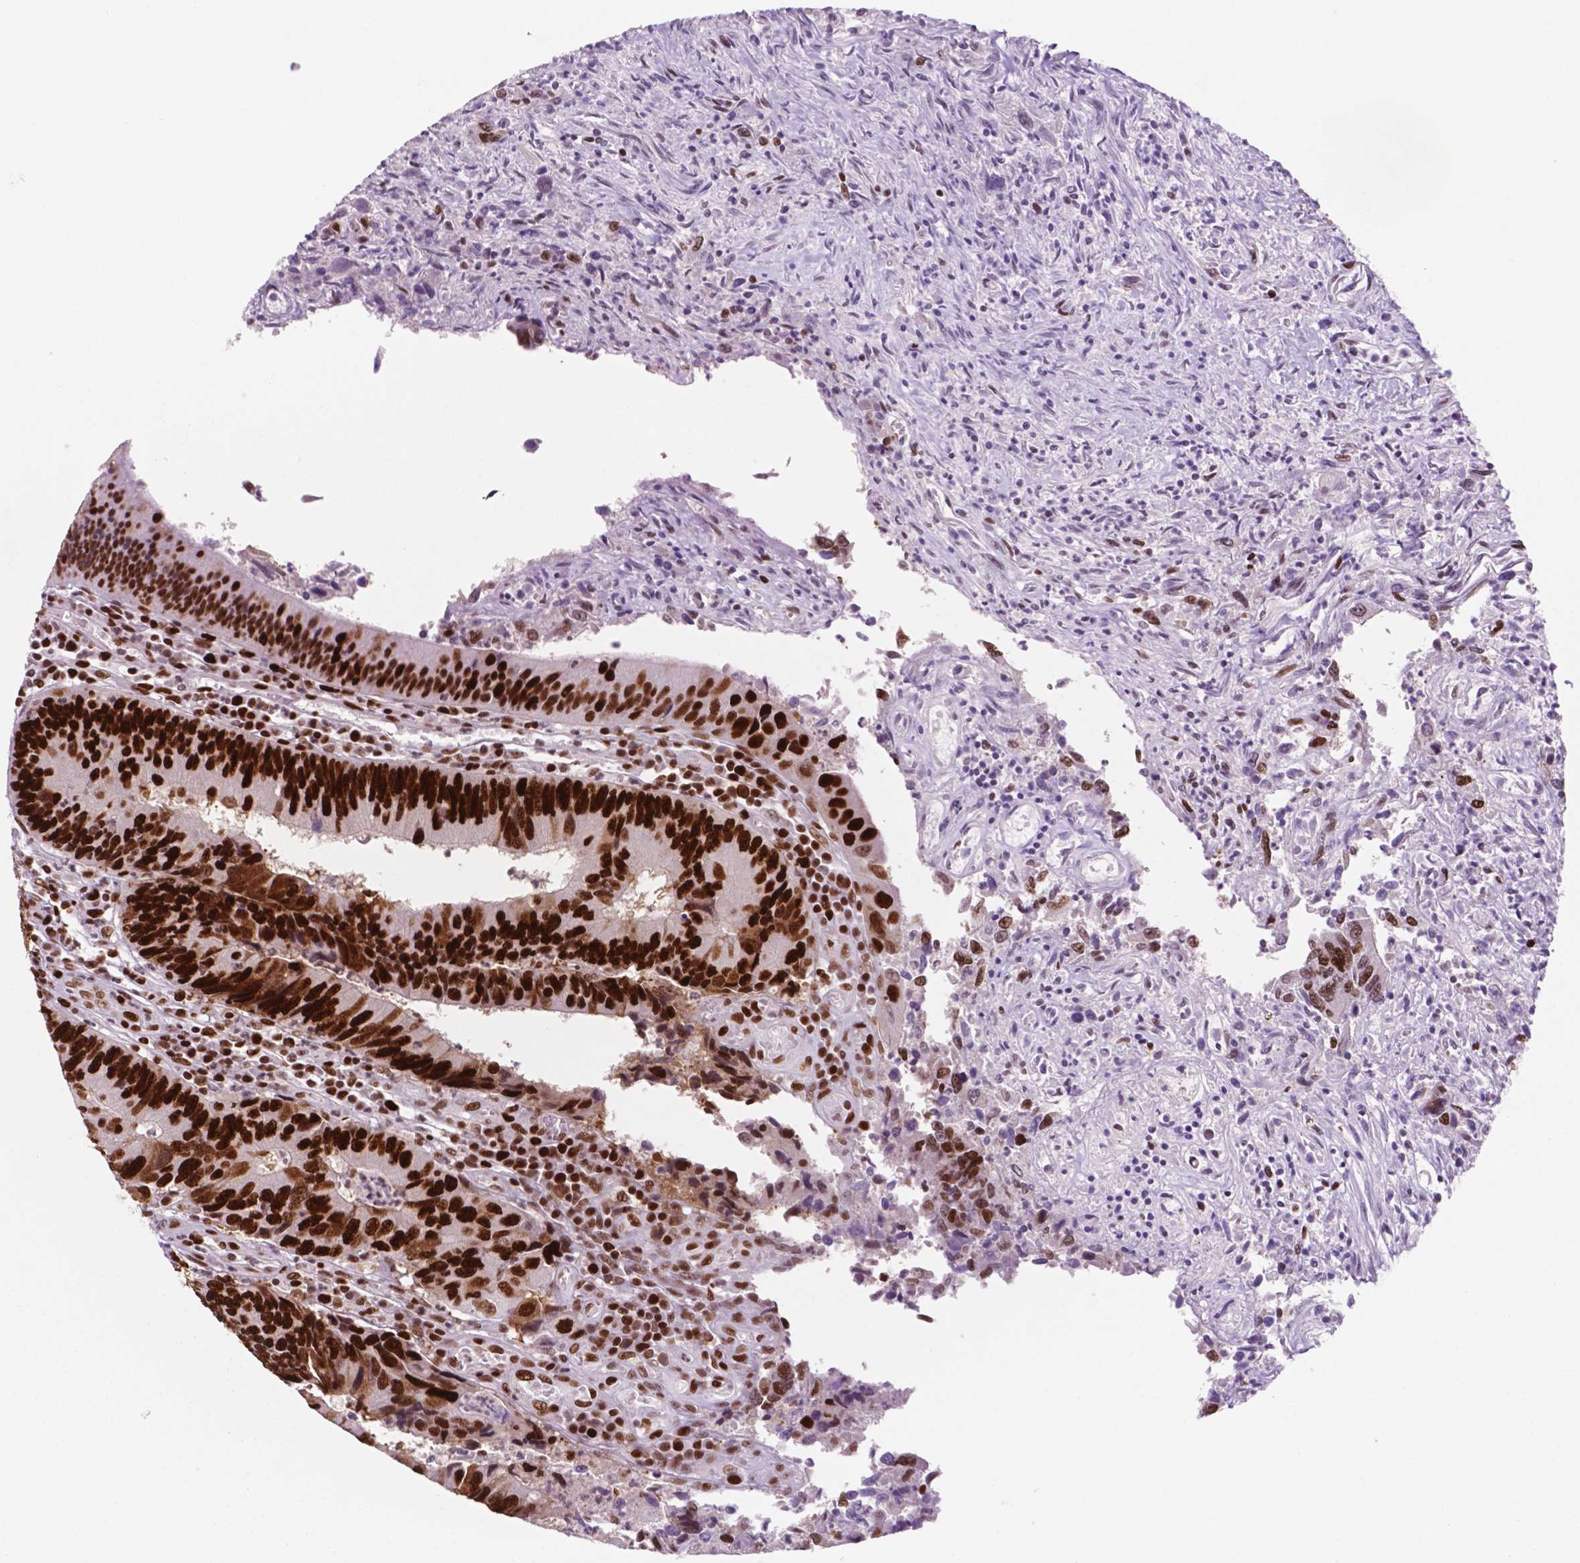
{"staining": {"intensity": "strong", "quantity": ">75%", "location": "nuclear"}, "tissue": "colorectal cancer", "cell_type": "Tumor cells", "image_type": "cancer", "snomed": [{"axis": "morphology", "description": "Adenocarcinoma, NOS"}, {"axis": "topography", "description": "Colon"}], "caption": "Brown immunohistochemical staining in human colorectal cancer (adenocarcinoma) reveals strong nuclear staining in approximately >75% of tumor cells.", "gene": "MSH6", "patient": {"sex": "female", "age": 67}}